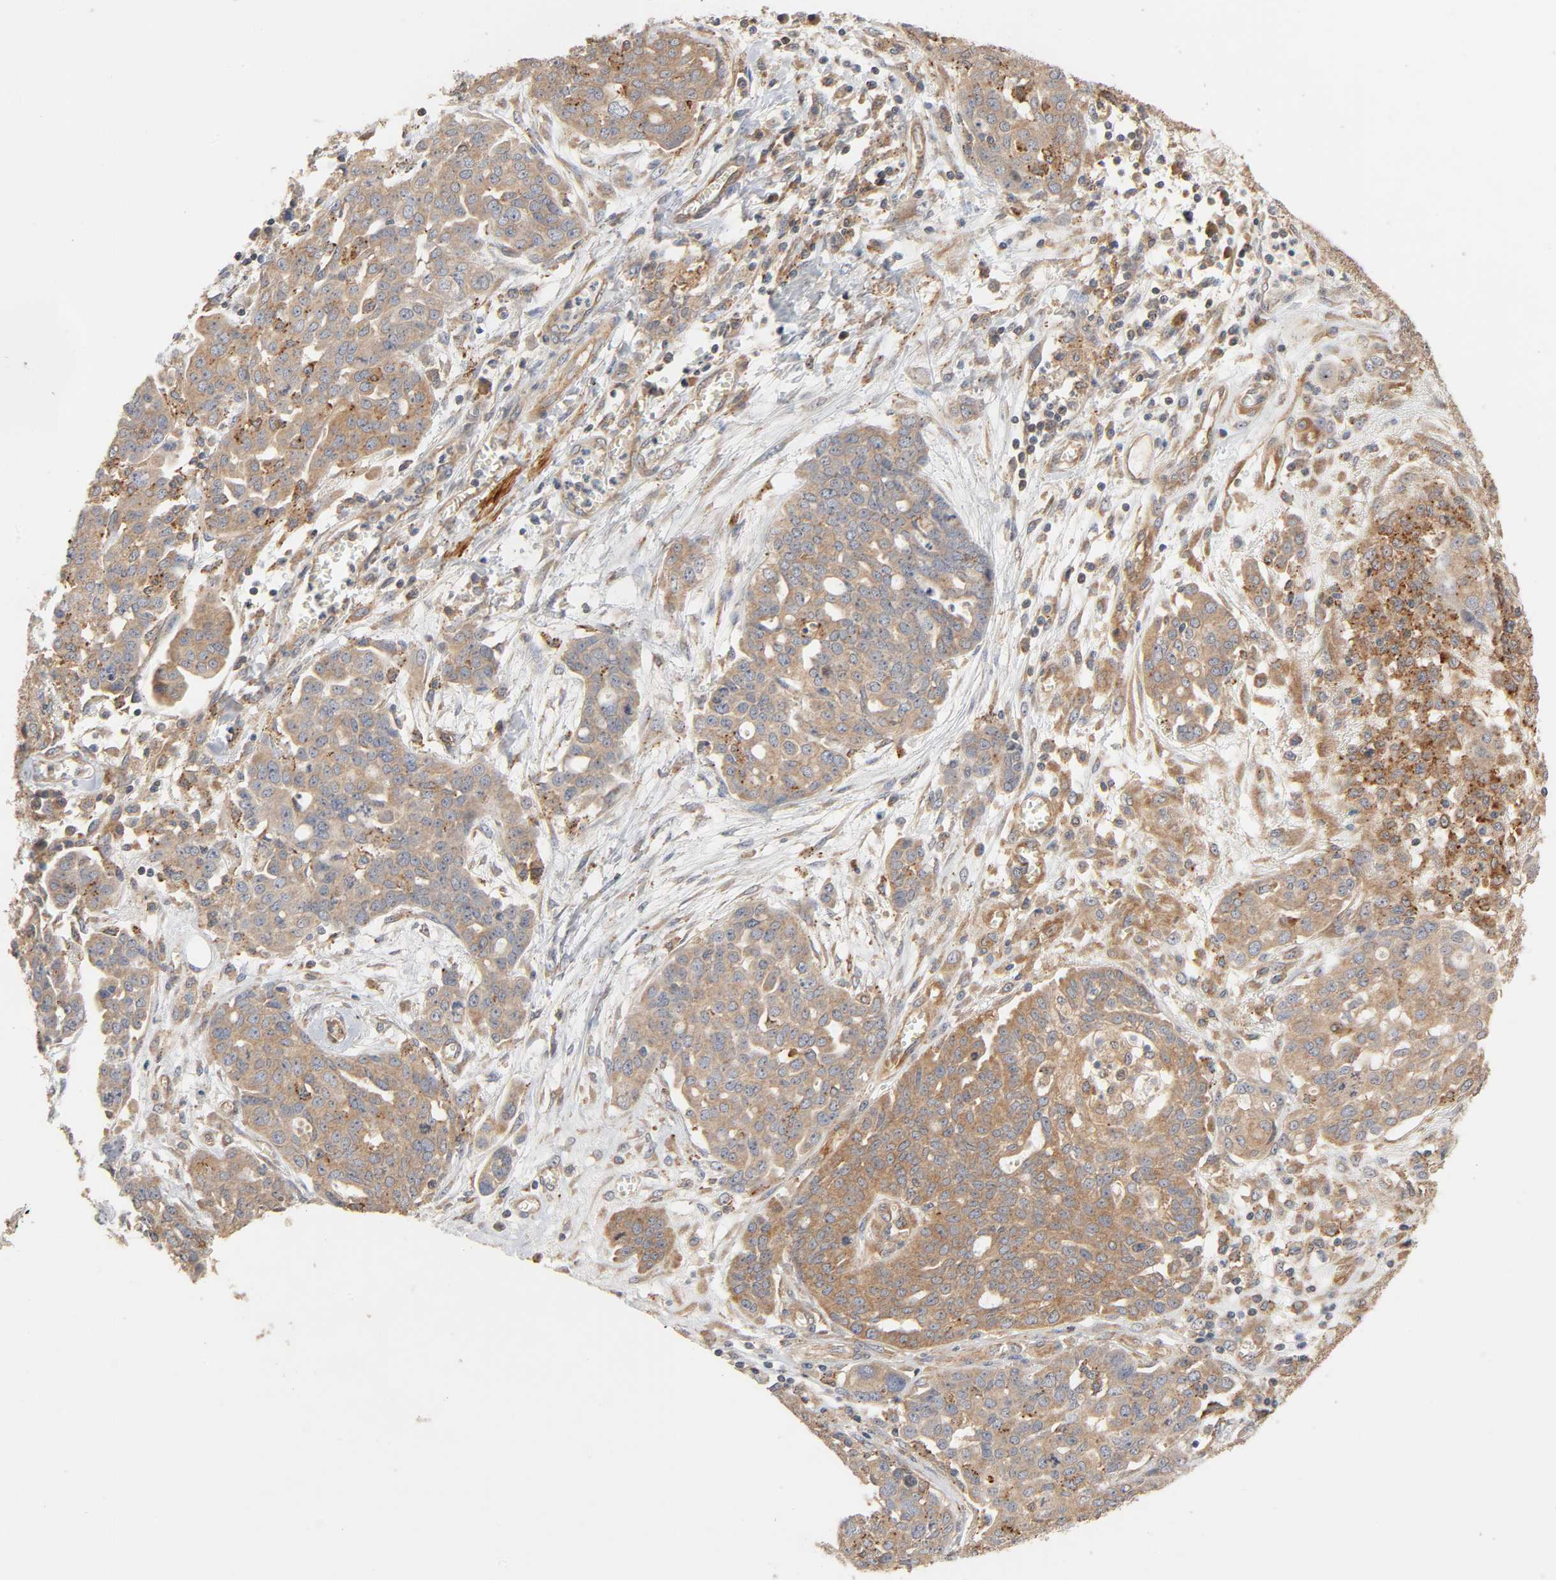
{"staining": {"intensity": "moderate", "quantity": ">75%", "location": "cytoplasmic/membranous"}, "tissue": "ovarian cancer", "cell_type": "Tumor cells", "image_type": "cancer", "snomed": [{"axis": "morphology", "description": "Cystadenocarcinoma, serous, NOS"}, {"axis": "topography", "description": "Soft tissue"}, {"axis": "topography", "description": "Ovary"}], "caption": "Immunohistochemical staining of serous cystadenocarcinoma (ovarian) reveals medium levels of moderate cytoplasmic/membranous positivity in about >75% of tumor cells.", "gene": "NEMF", "patient": {"sex": "female", "age": 57}}